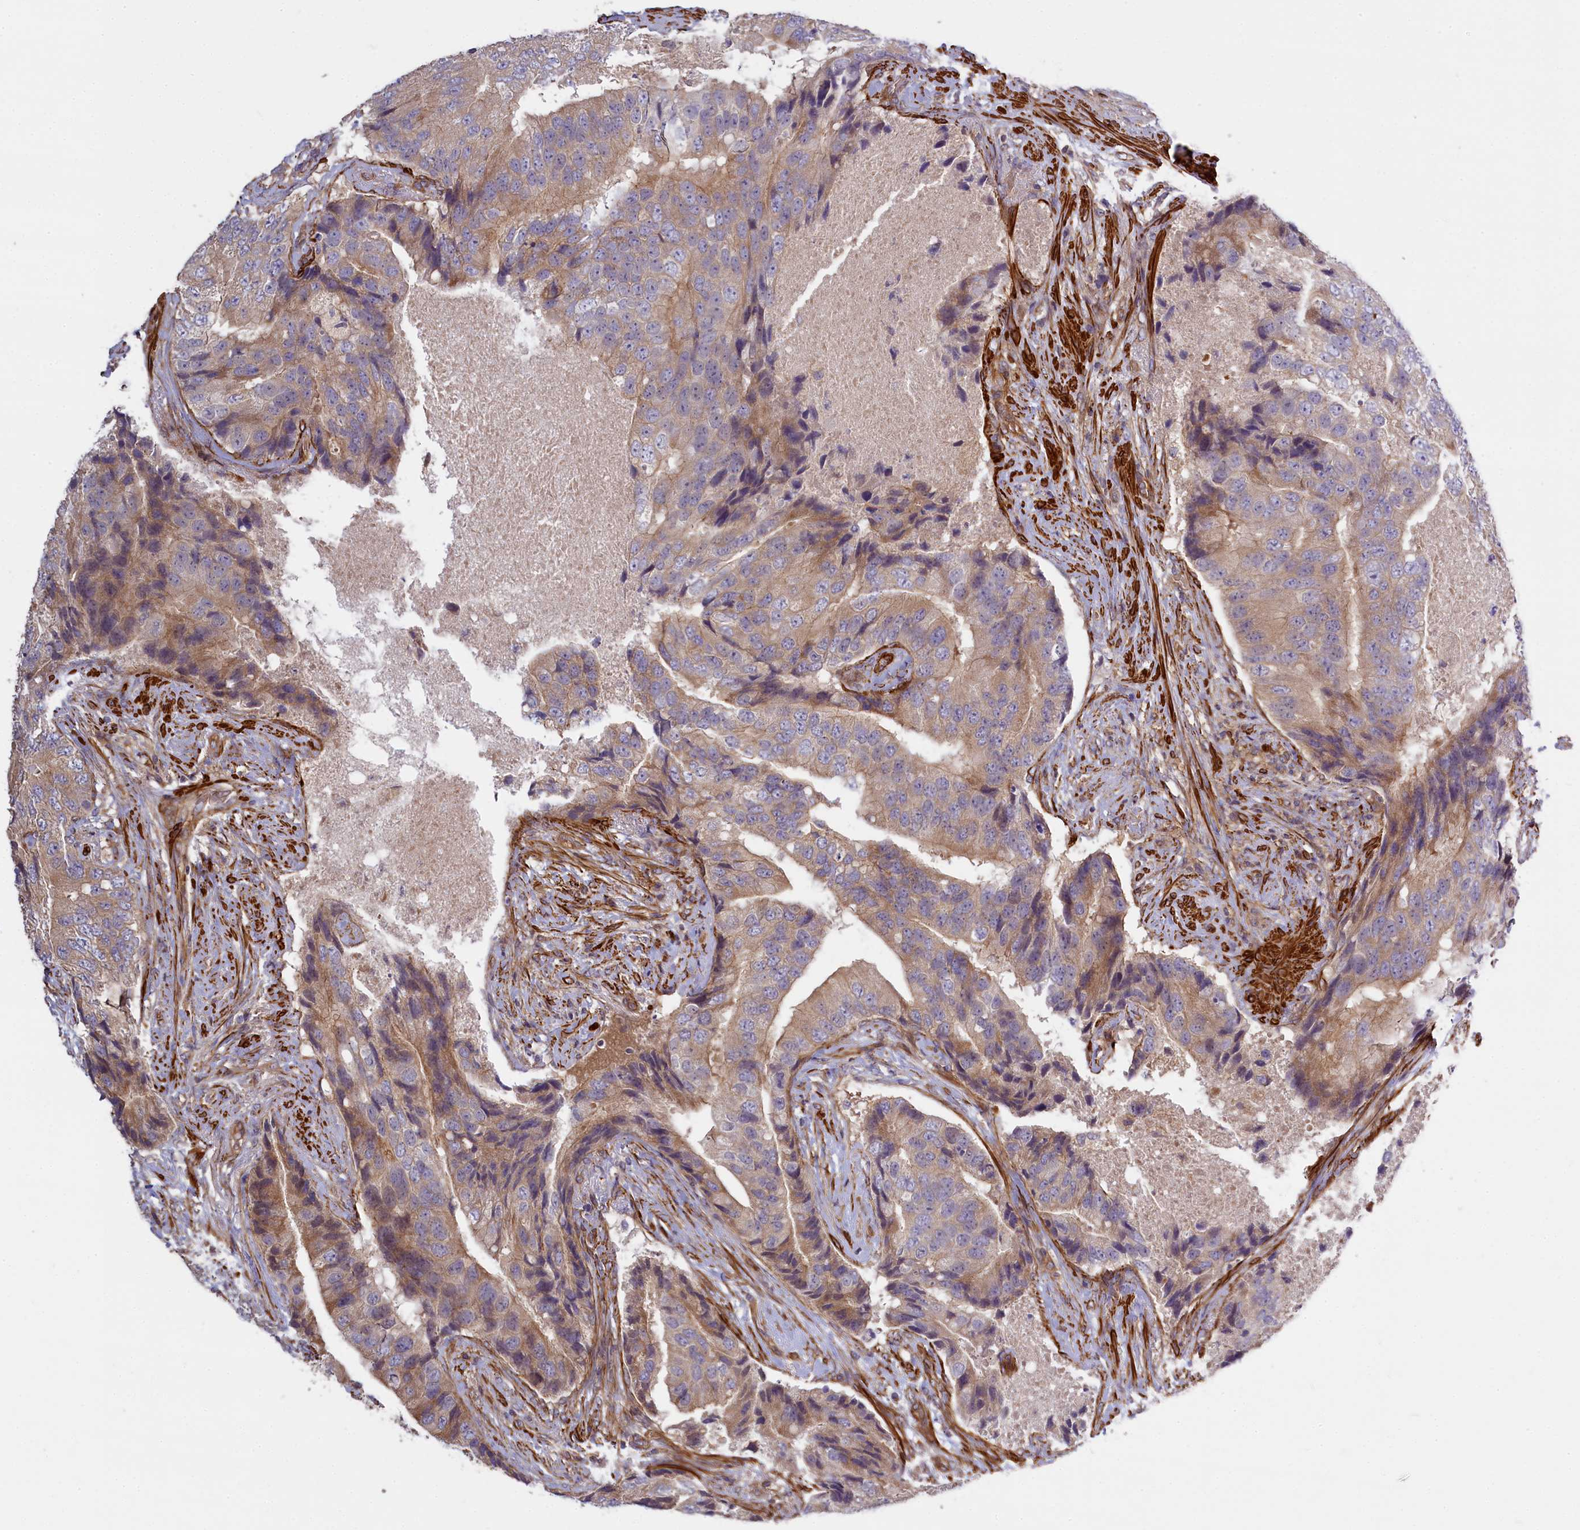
{"staining": {"intensity": "moderate", "quantity": "25%-75%", "location": "cytoplasmic/membranous"}, "tissue": "prostate cancer", "cell_type": "Tumor cells", "image_type": "cancer", "snomed": [{"axis": "morphology", "description": "Adenocarcinoma, High grade"}, {"axis": "topography", "description": "Prostate"}], "caption": "Brown immunohistochemical staining in prostate cancer (high-grade adenocarcinoma) shows moderate cytoplasmic/membranous expression in about 25%-75% of tumor cells. The staining is performed using DAB (3,3'-diaminobenzidine) brown chromogen to label protein expression. The nuclei are counter-stained blue using hematoxylin.", "gene": "FUZ", "patient": {"sex": "male", "age": 70}}